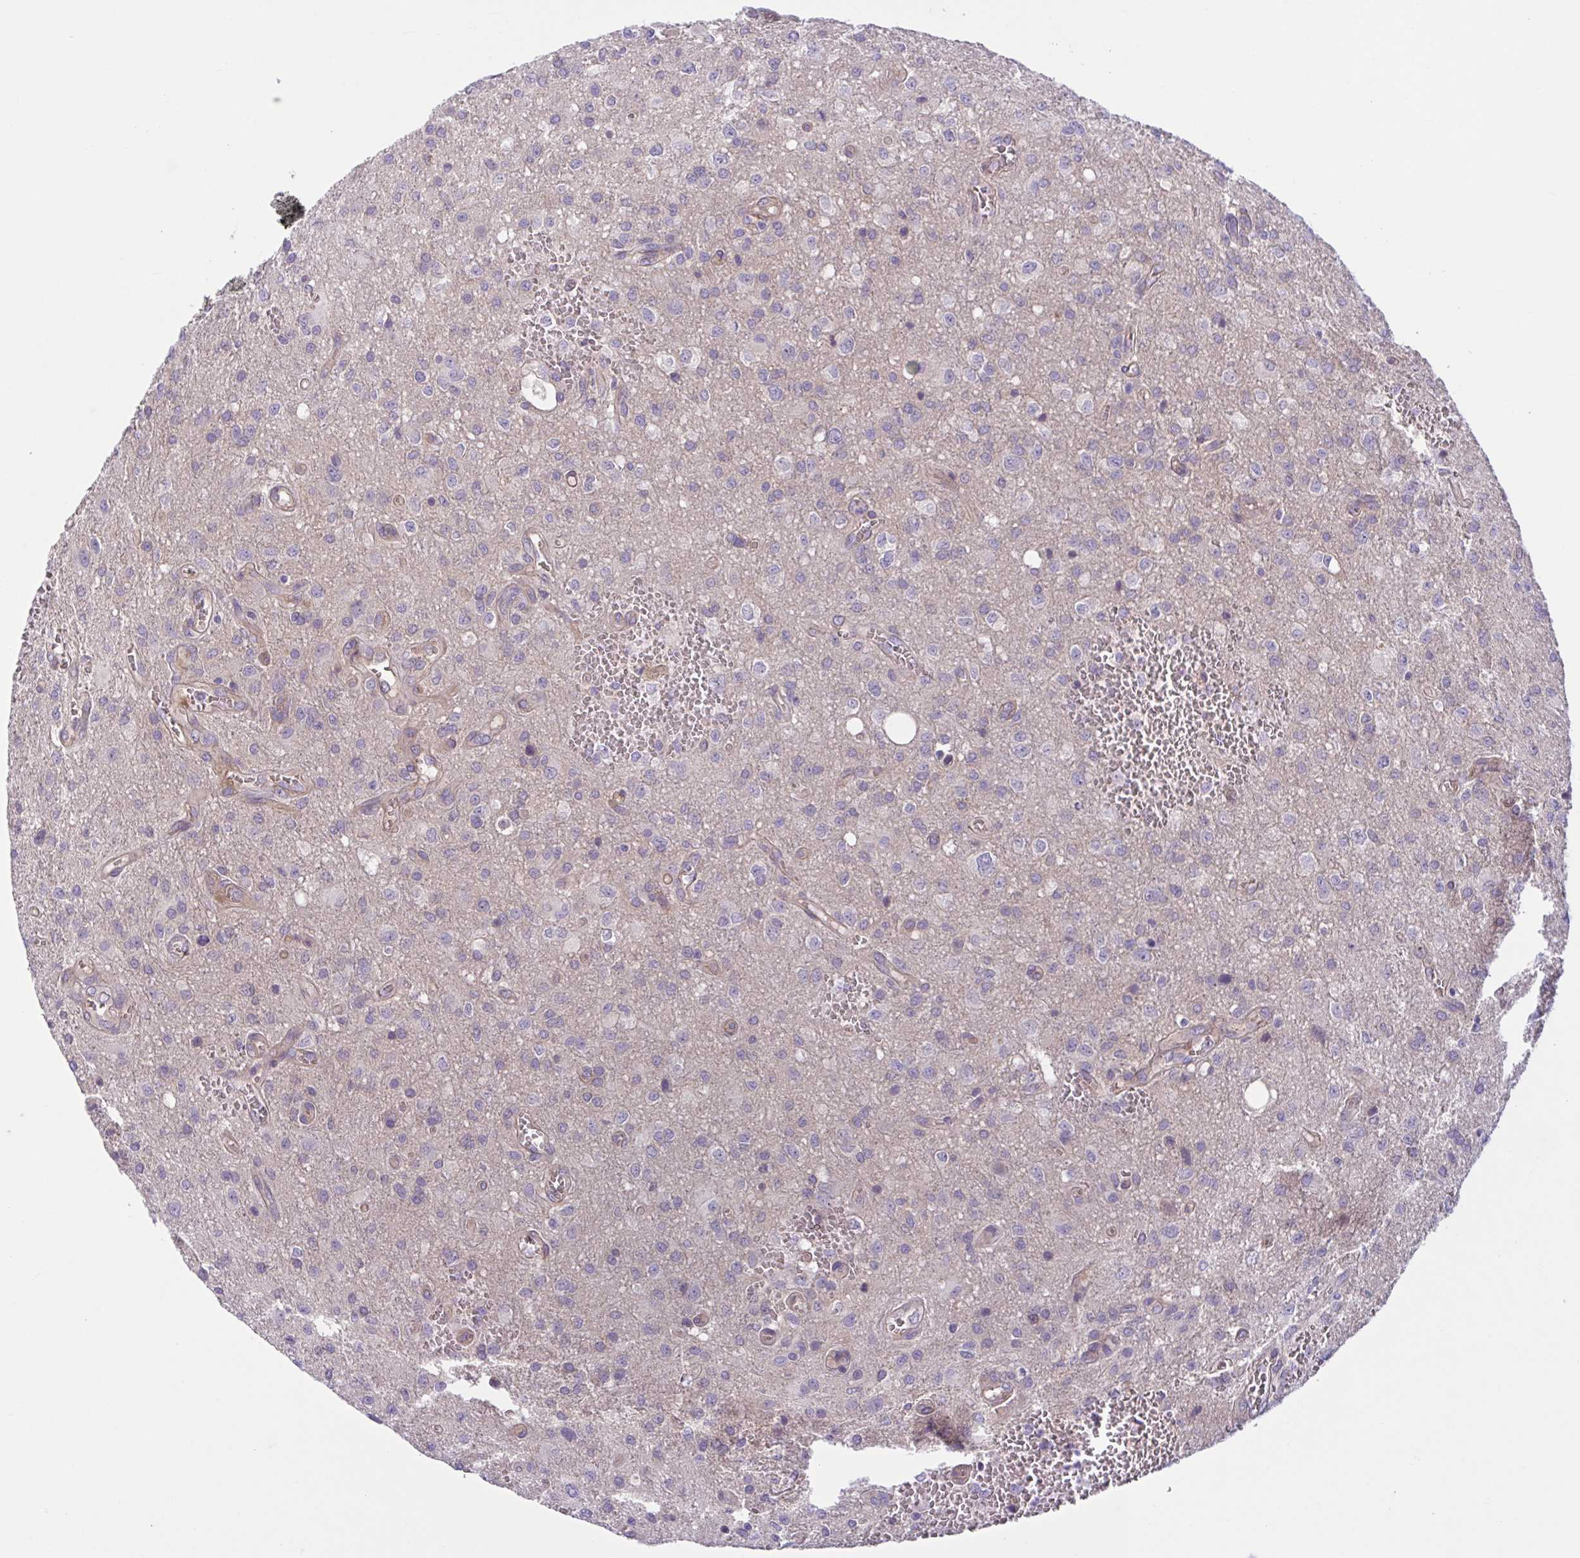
{"staining": {"intensity": "negative", "quantity": "none", "location": "none"}, "tissue": "glioma", "cell_type": "Tumor cells", "image_type": "cancer", "snomed": [{"axis": "morphology", "description": "Glioma, malignant, Low grade"}, {"axis": "topography", "description": "Brain"}], "caption": "Immunohistochemistry of human malignant glioma (low-grade) demonstrates no staining in tumor cells.", "gene": "TTC7B", "patient": {"sex": "male", "age": 66}}